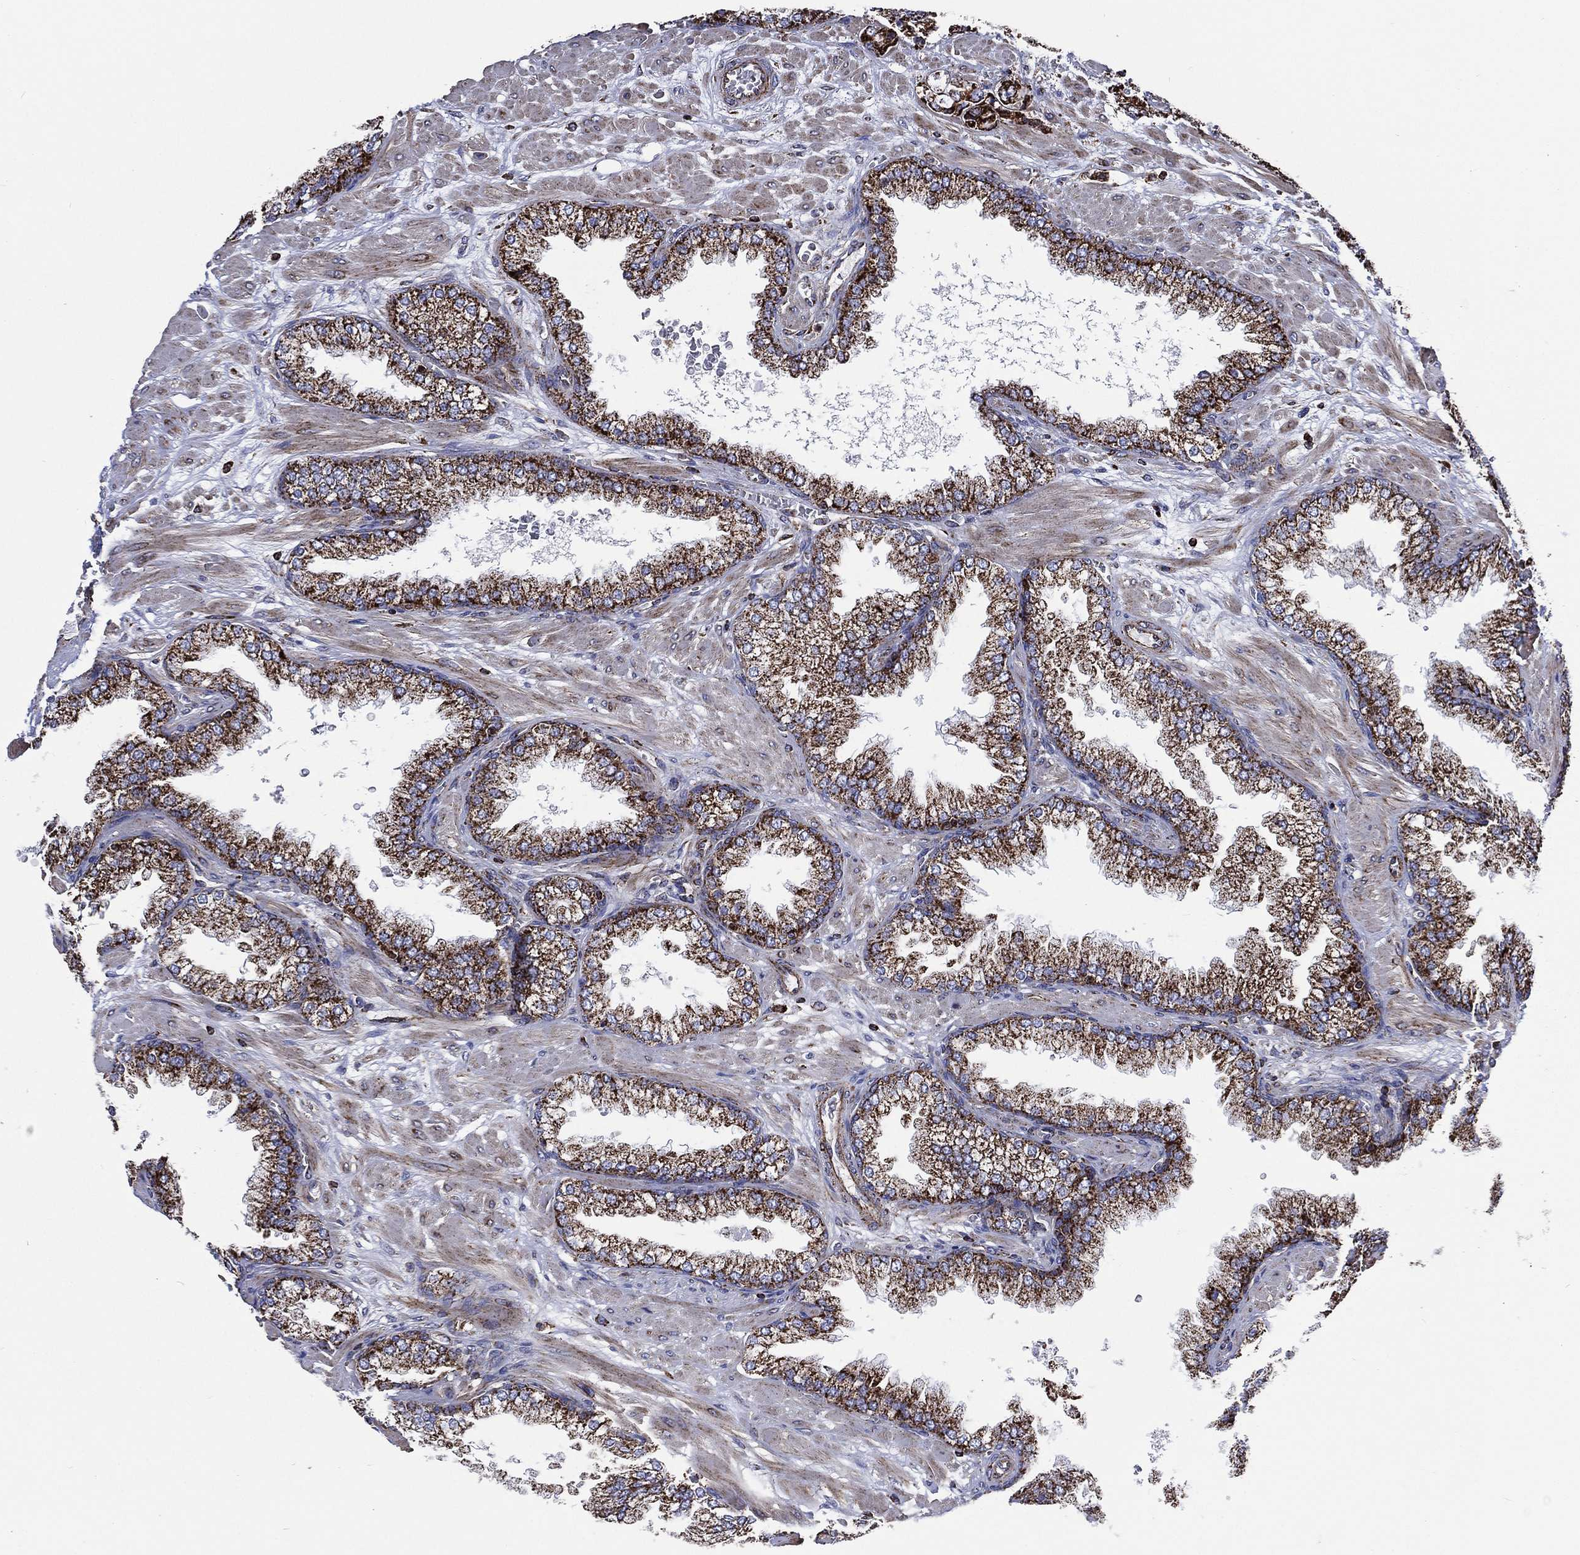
{"staining": {"intensity": "strong", "quantity": ">75%", "location": "cytoplasmic/membranous"}, "tissue": "prostate cancer", "cell_type": "Tumor cells", "image_type": "cancer", "snomed": [{"axis": "morphology", "description": "Adenocarcinoma, Low grade"}, {"axis": "topography", "description": "Prostate"}], "caption": "A histopathology image showing strong cytoplasmic/membranous positivity in approximately >75% of tumor cells in prostate cancer (adenocarcinoma (low-grade)), as visualized by brown immunohistochemical staining.", "gene": "ANKRD37", "patient": {"sex": "male", "age": 57}}